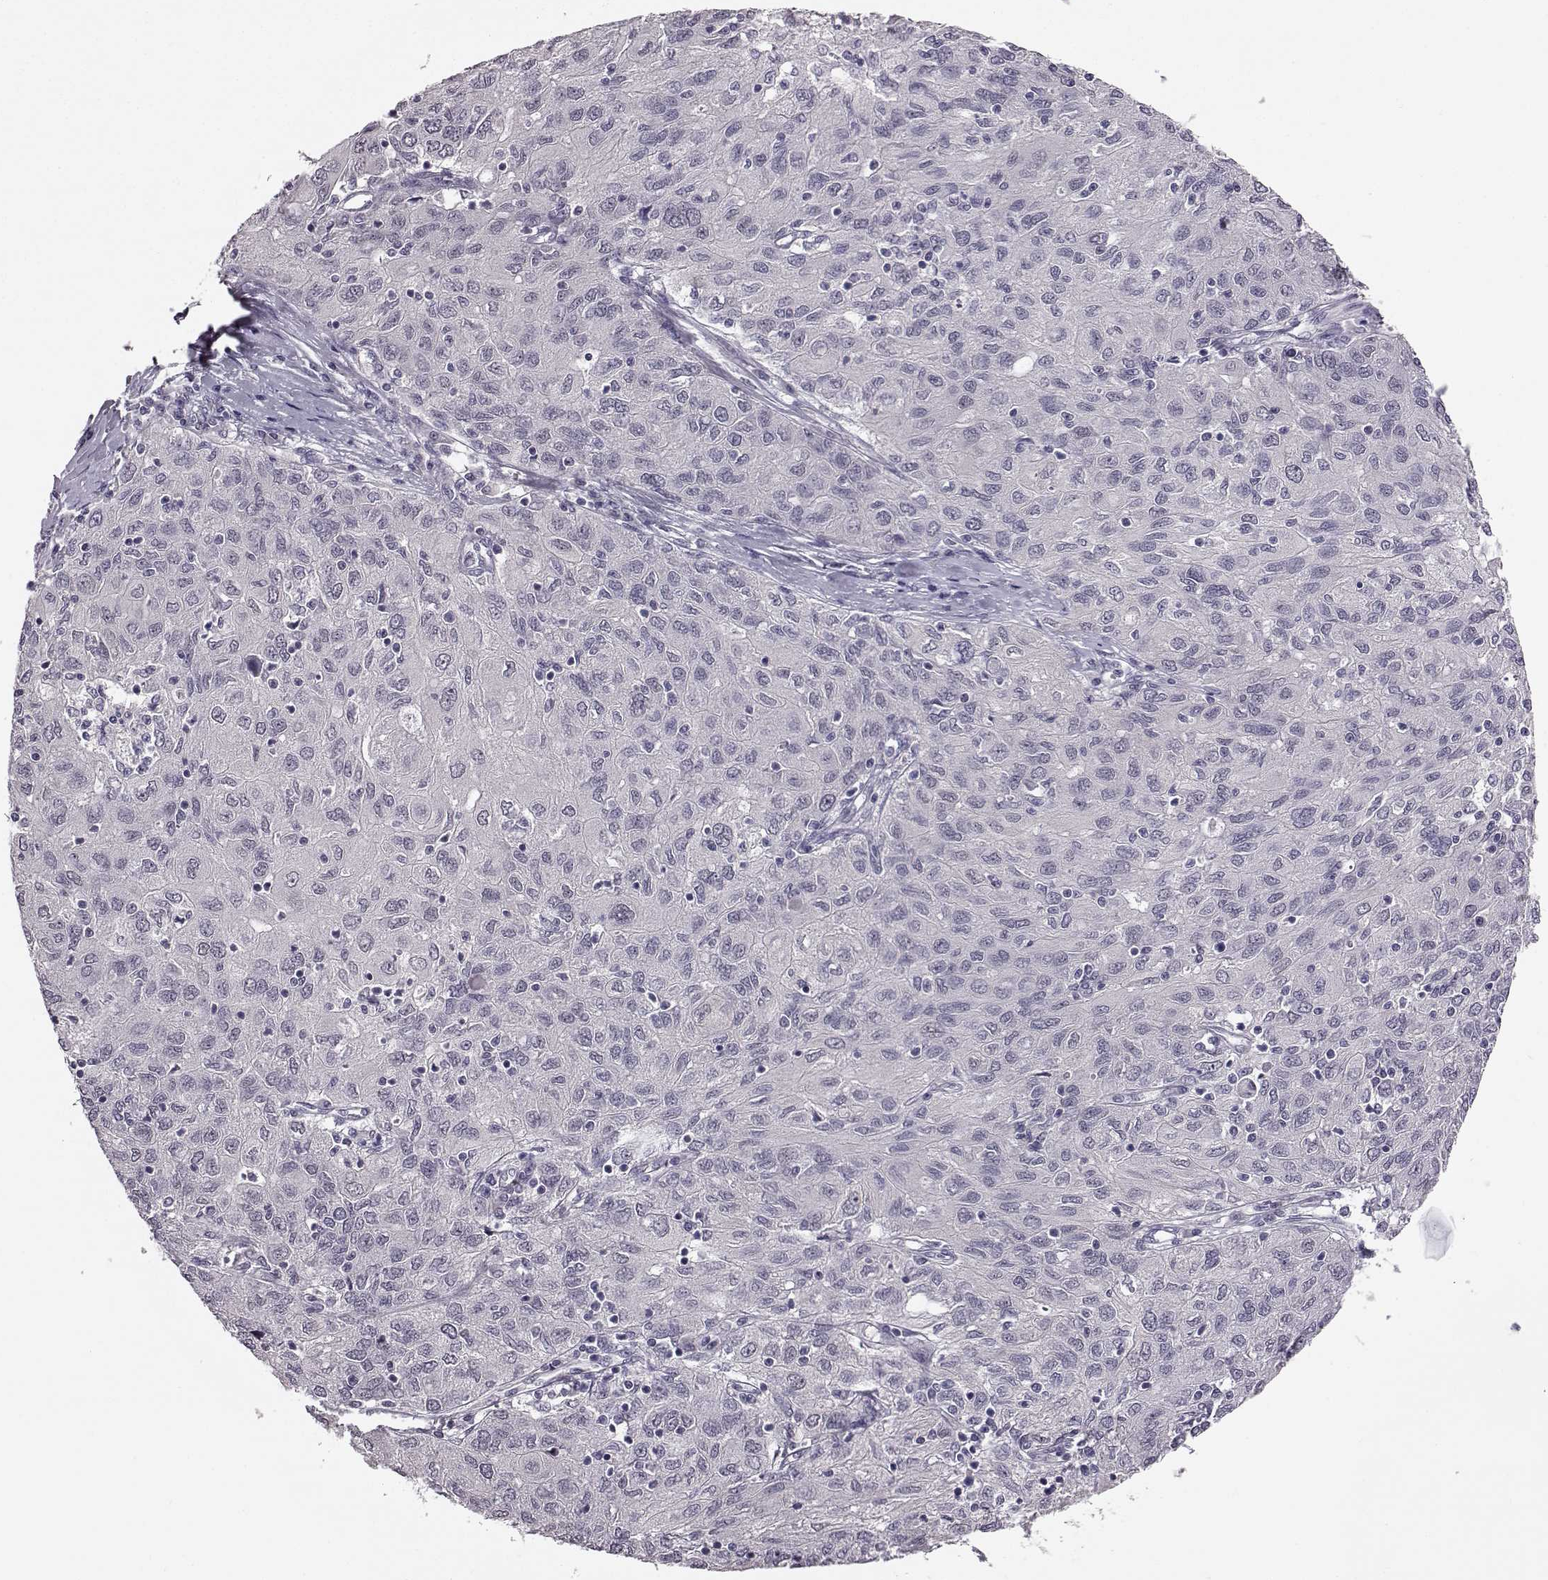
{"staining": {"intensity": "negative", "quantity": "none", "location": "none"}, "tissue": "ovarian cancer", "cell_type": "Tumor cells", "image_type": "cancer", "snomed": [{"axis": "morphology", "description": "Carcinoma, endometroid"}, {"axis": "topography", "description": "Ovary"}], "caption": "Immunohistochemistry (IHC) micrograph of ovarian cancer stained for a protein (brown), which shows no positivity in tumor cells.", "gene": "C10orf62", "patient": {"sex": "female", "age": 50}}